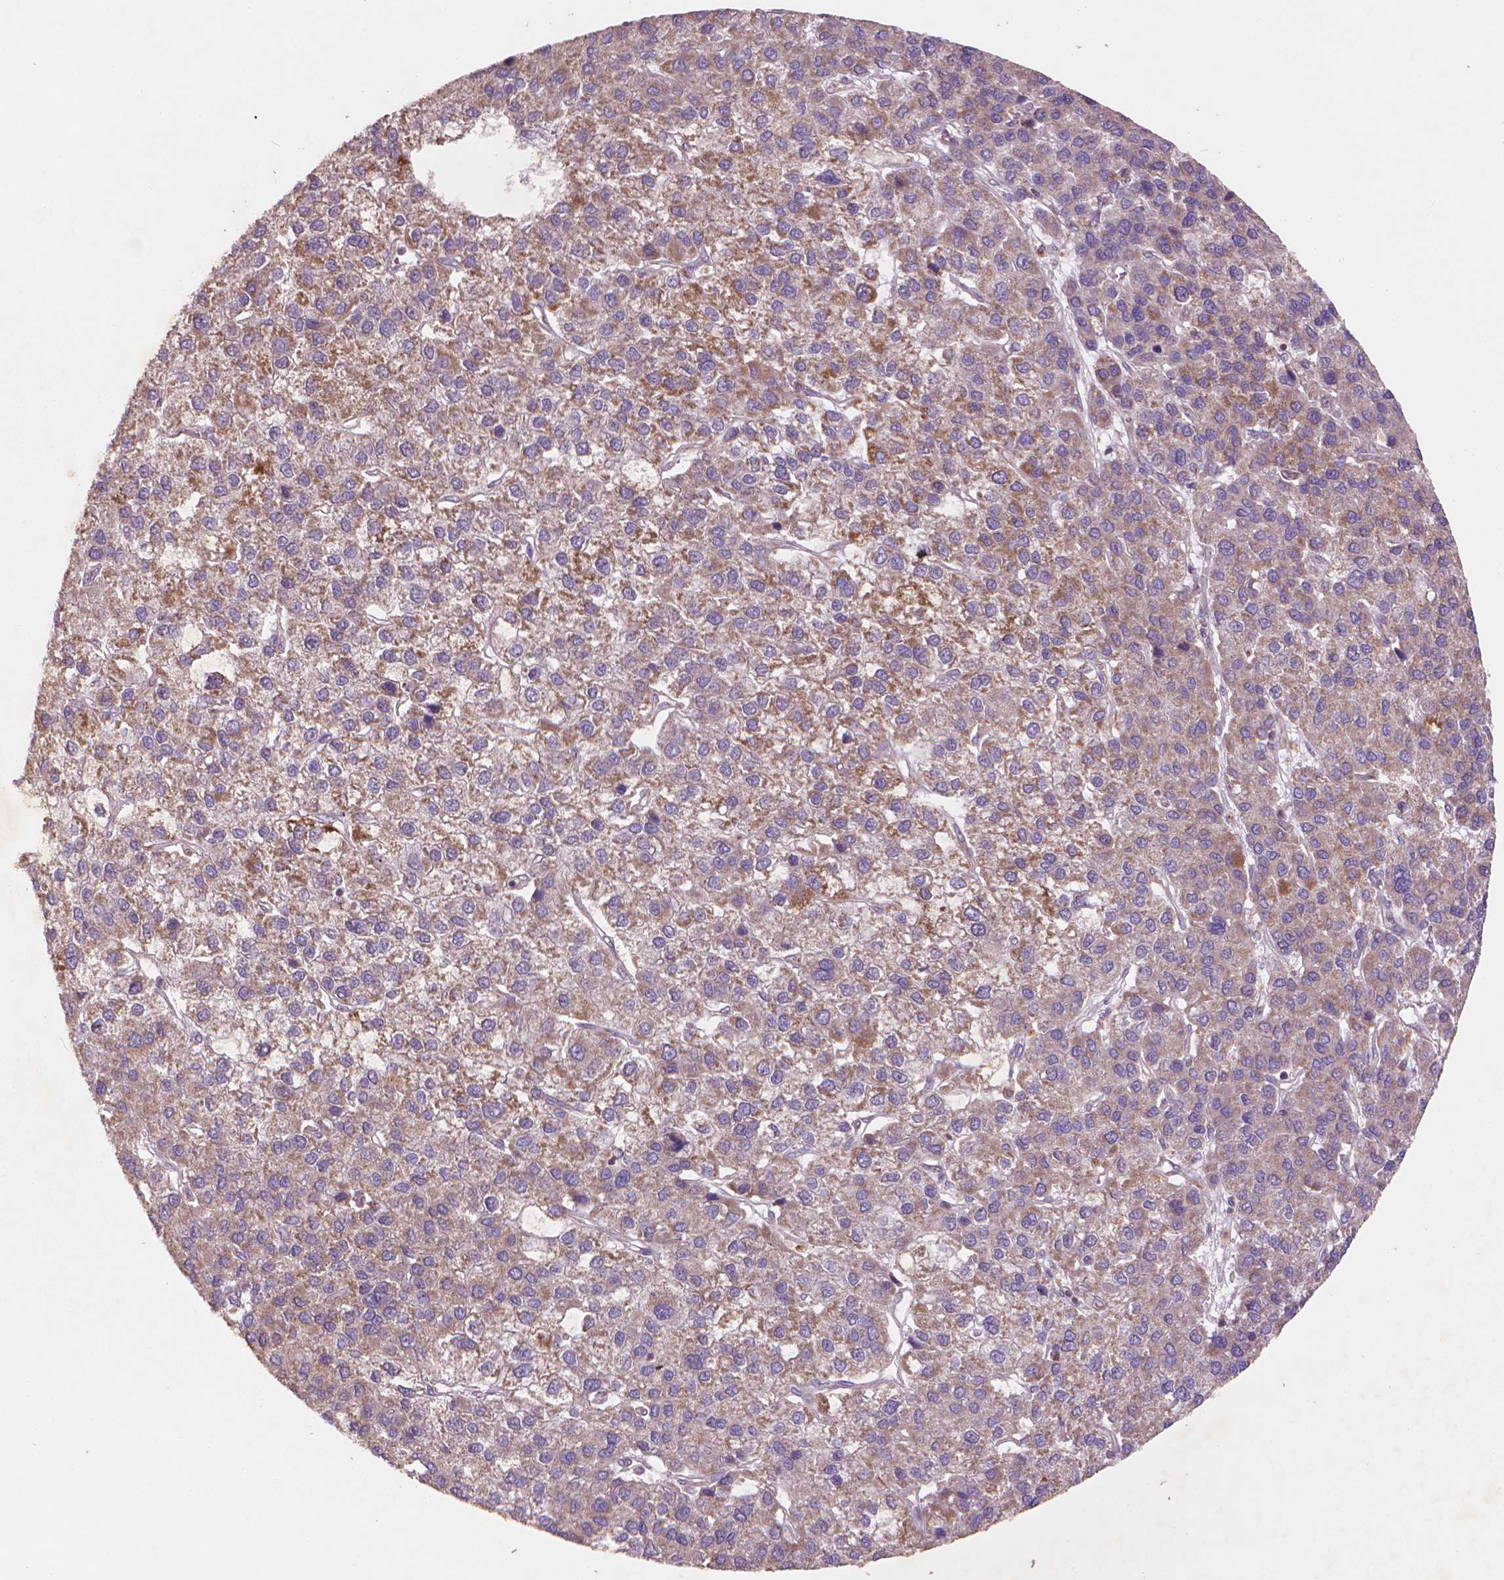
{"staining": {"intensity": "moderate", "quantity": "<25%", "location": "cytoplasmic/membranous"}, "tissue": "liver cancer", "cell_type": "Tumor cells", "image_type": "cancer", "snomed": [{"axis": "morphology", "description": "Carcinoma, Hepatocellular, NOS"}, {"axis": "topography", "description": "Liver"}], "caption": "An immunohistochemistry histopathology image of neoplastic tissue is shown. Protein staining in brown shows moderate cytoplasmic/membranous positivity in liver cancer (hepatocellular carcinoma) within tumor cells. (Brightfield microscopy of DAB IHC at high magnification).", "gene": "NLRX1", "patient": {"sex": "female", "age": 41}}